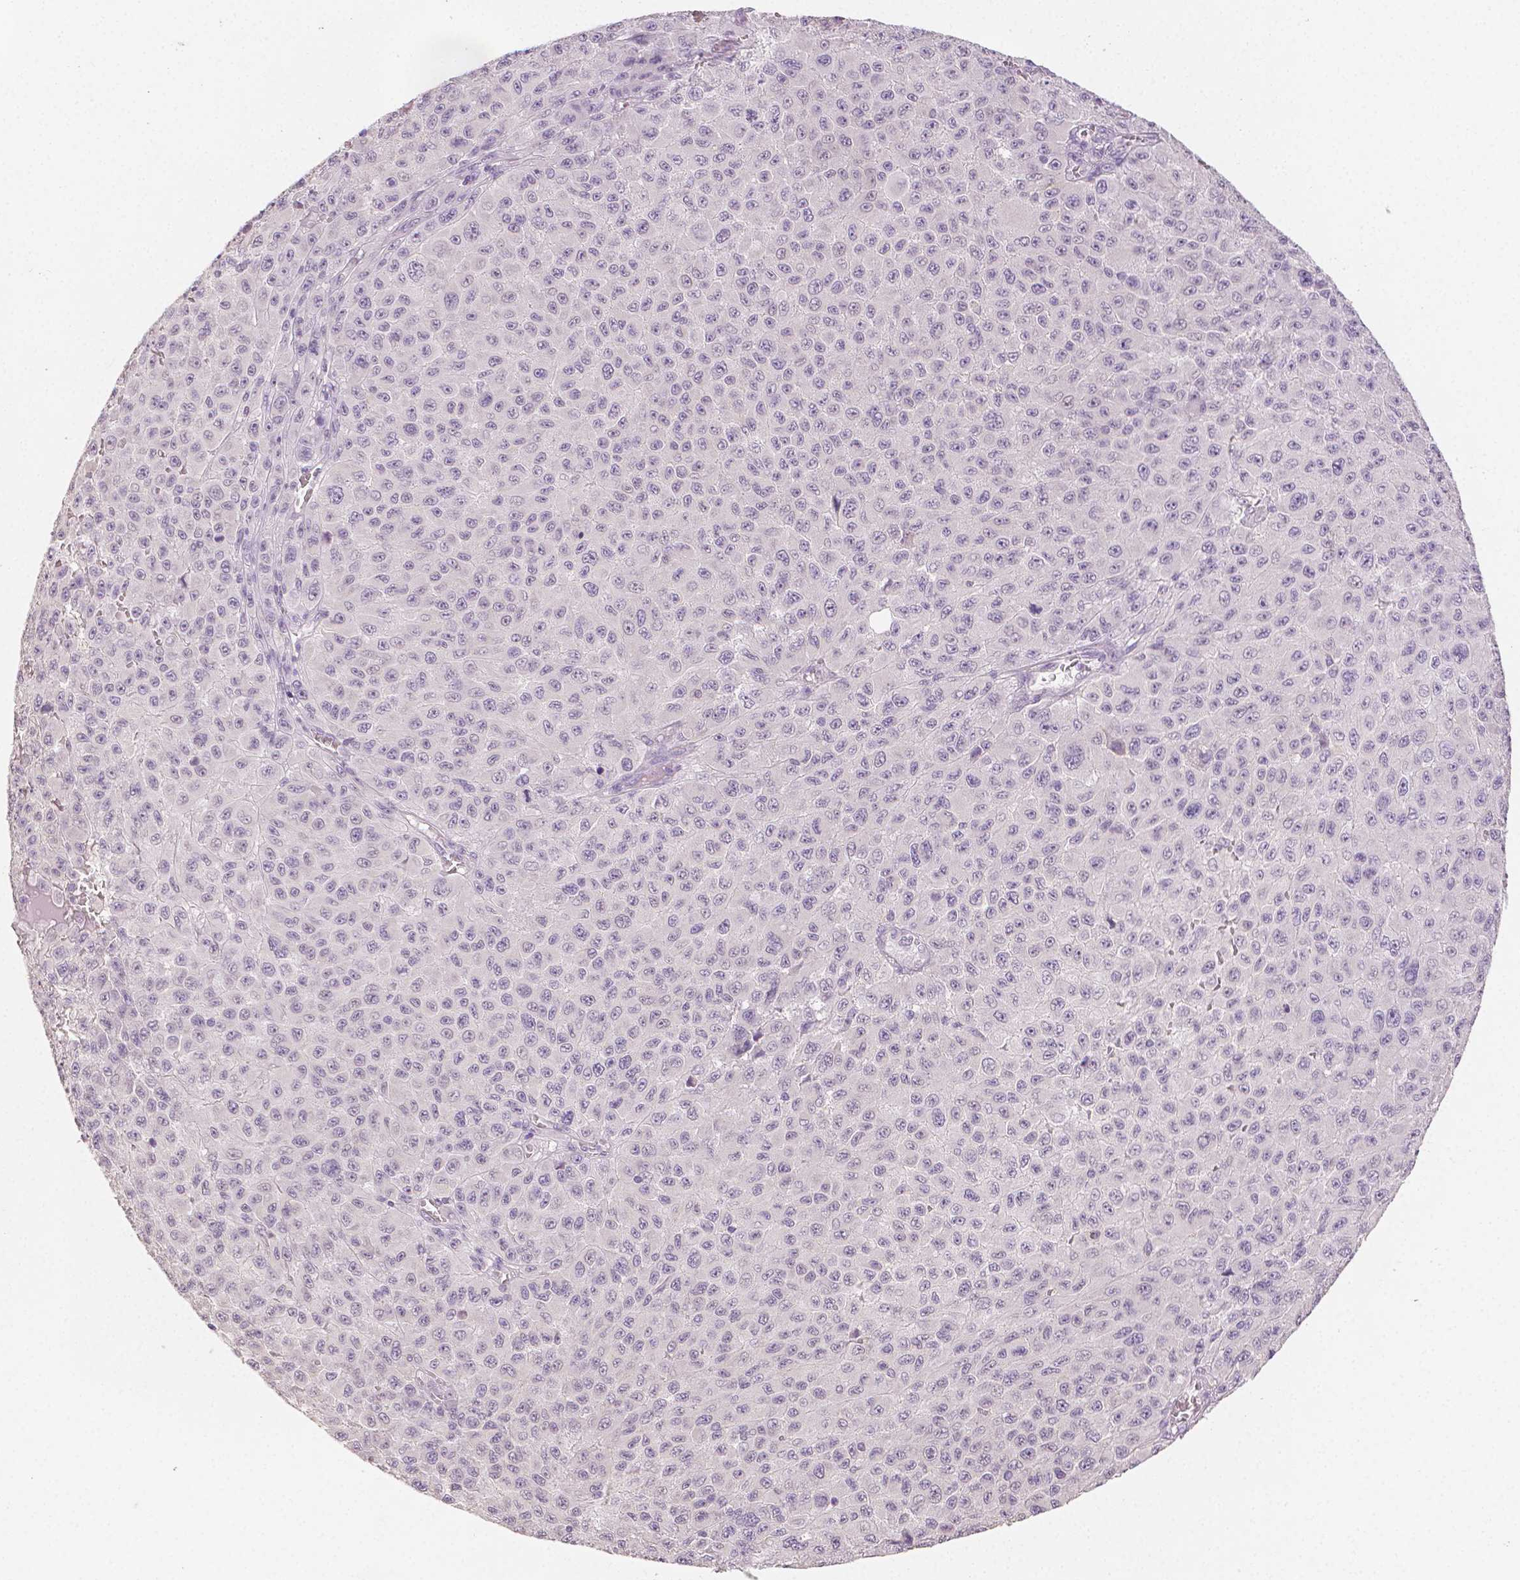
{"staining": {"intensity": "negative", "quantity": "none", "location": "none"}, "tissue": "melanoma", "cell_type": "Tumor cells", "image_type": "cancer", "snomed": [{"axis": "morphology", "description": "Malignant melanoma, NOS"}, {"axis": "topography", "description": "Skin"}], "caption": "The histopathology image shows no significant positivity in tumor cells of melanoma.", "gene": "TGM1", "patient": {"sex": "male", "age": 73}}